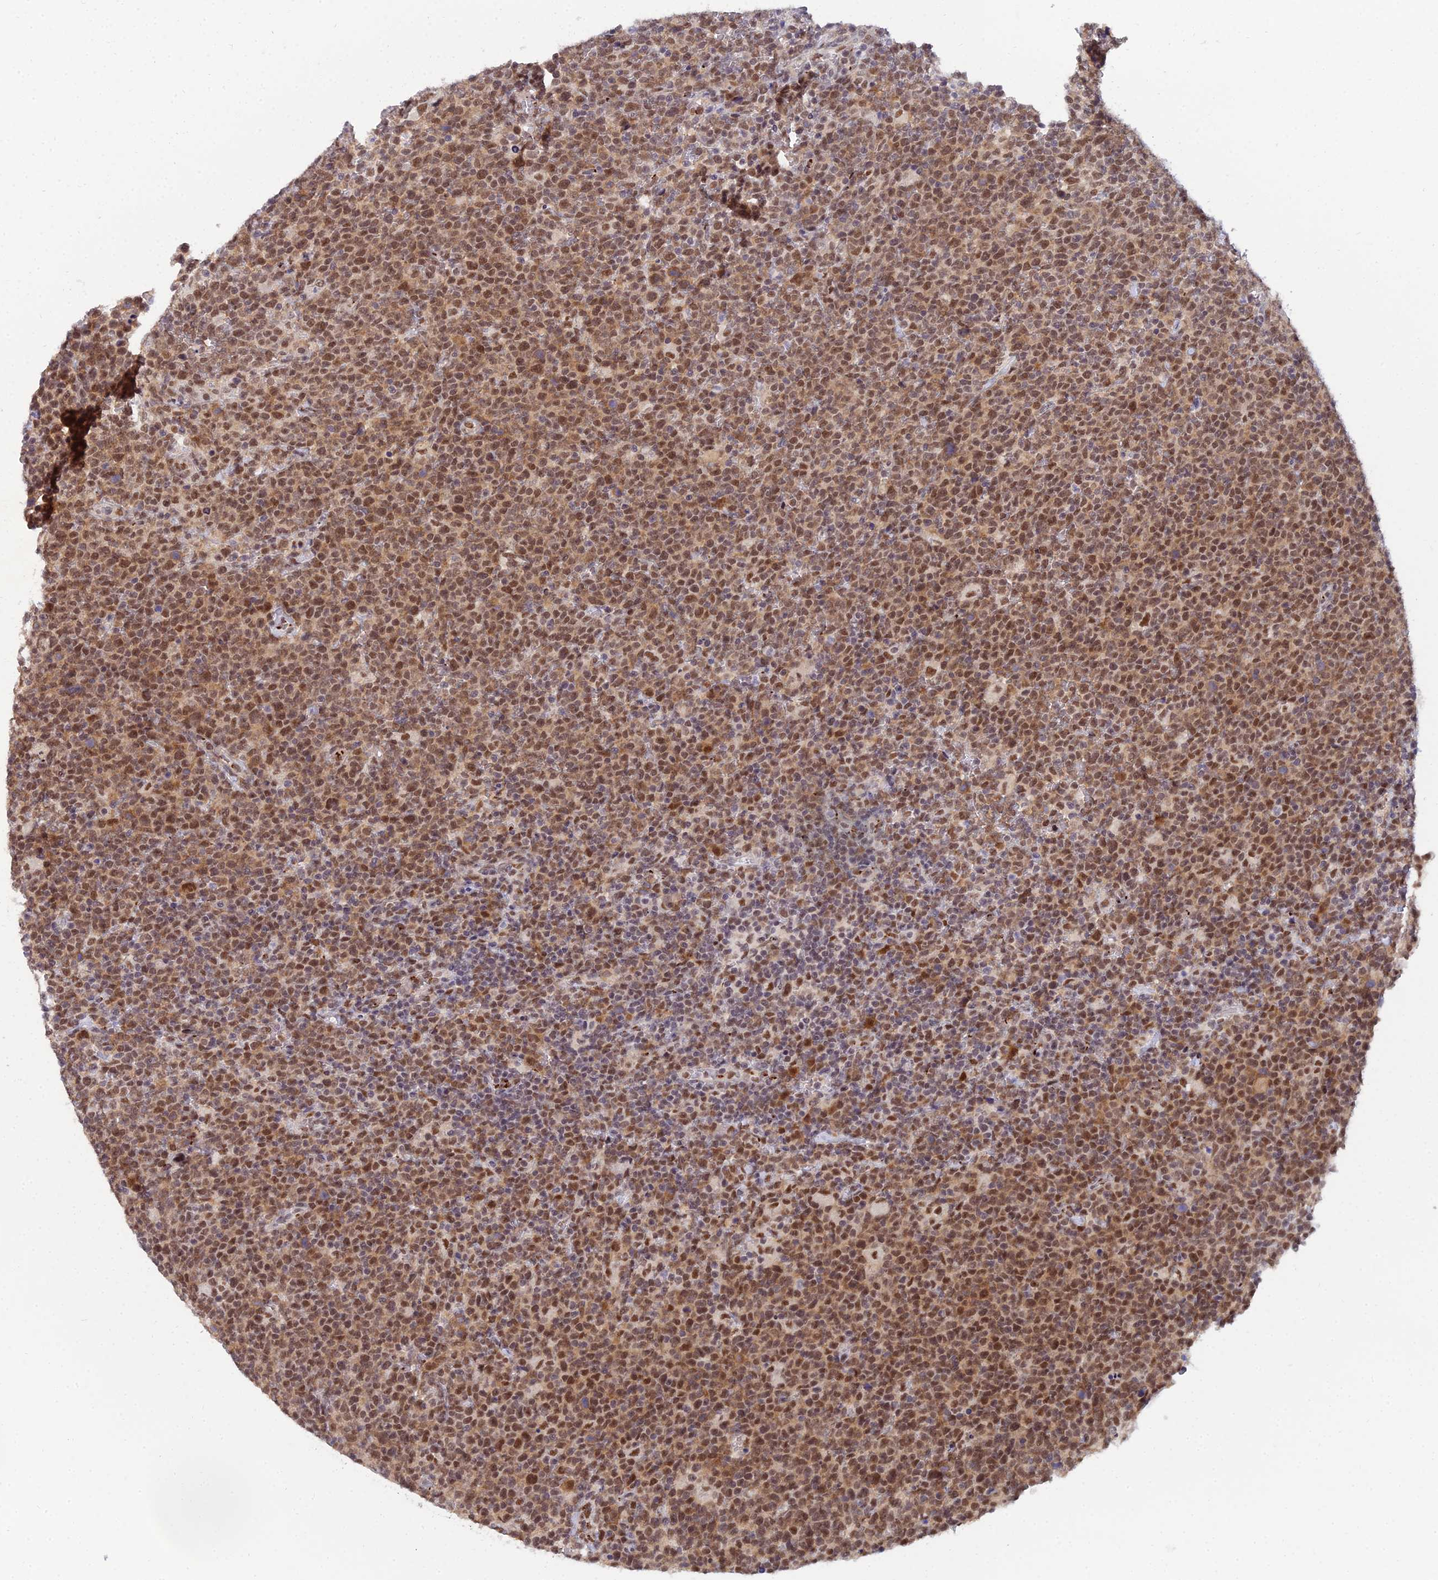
{"staining": {"intensity": "moderate", "quantity": ">75%", "location": "cytoplasmic/membranous,nuclear"}, "tissue": "lymphoma", "cell_type": "Tumor cells", "image_type": "cancer", "snomed": [{"axis": "morphology", "description": "Malignant lymphoma, non-Hodgkin's type, High grade"}, {"axis": "topography", "description": "Lymph node"}], "caption": "A micrograph of malignant lymphoma, non-Hodgkin's type (high-grade) stained for a protein displays moderate cytoplasmic/membranous and nuclear brown staining in tumor cells. The protein of interest is shown in brown color, while the nuclei are stained blue.", "gene": "THOC3", "patient": {"sex": "male", "age": 61}}